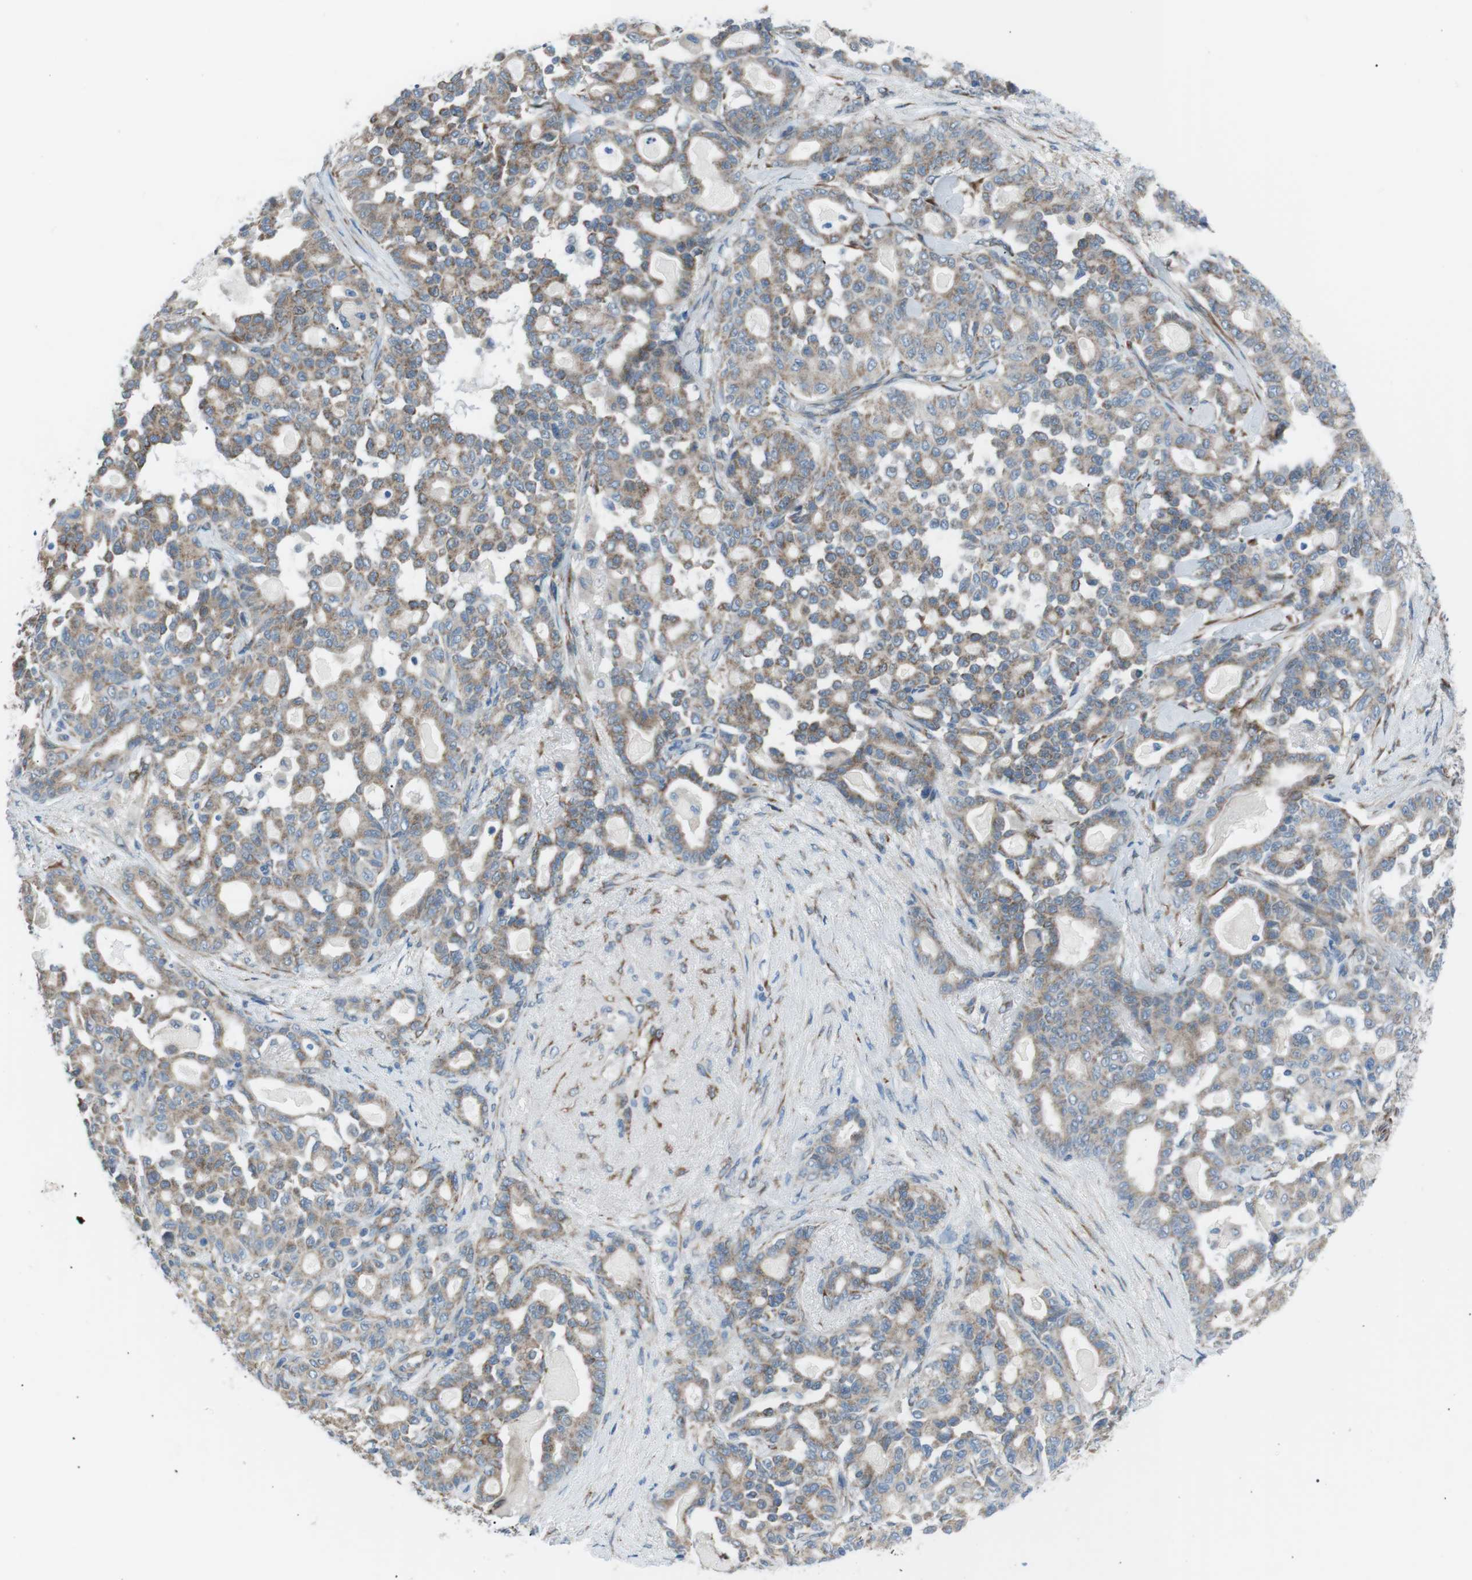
{"staining": {"intensity": "weak", "quantity": ">75%", "location": "cytoplasmic/membranous"}, "tissue": "pancreatic cancer", "cell_type": "Tumor cells", "image_type": "cancer", "snomed": [{"axis": "morphology", "description": "Adenocarcinoma, NOS"}, {"axis": "topography", "description": "Pancreas"}], "caption": "Pancreatic cancer (adenocarcinoma) stained for a protein shows weak cytoplasmic/membranous positivity in tumor cells.", "gene": "MTARC2", "patient": {"sex": "male", "age": 63}}